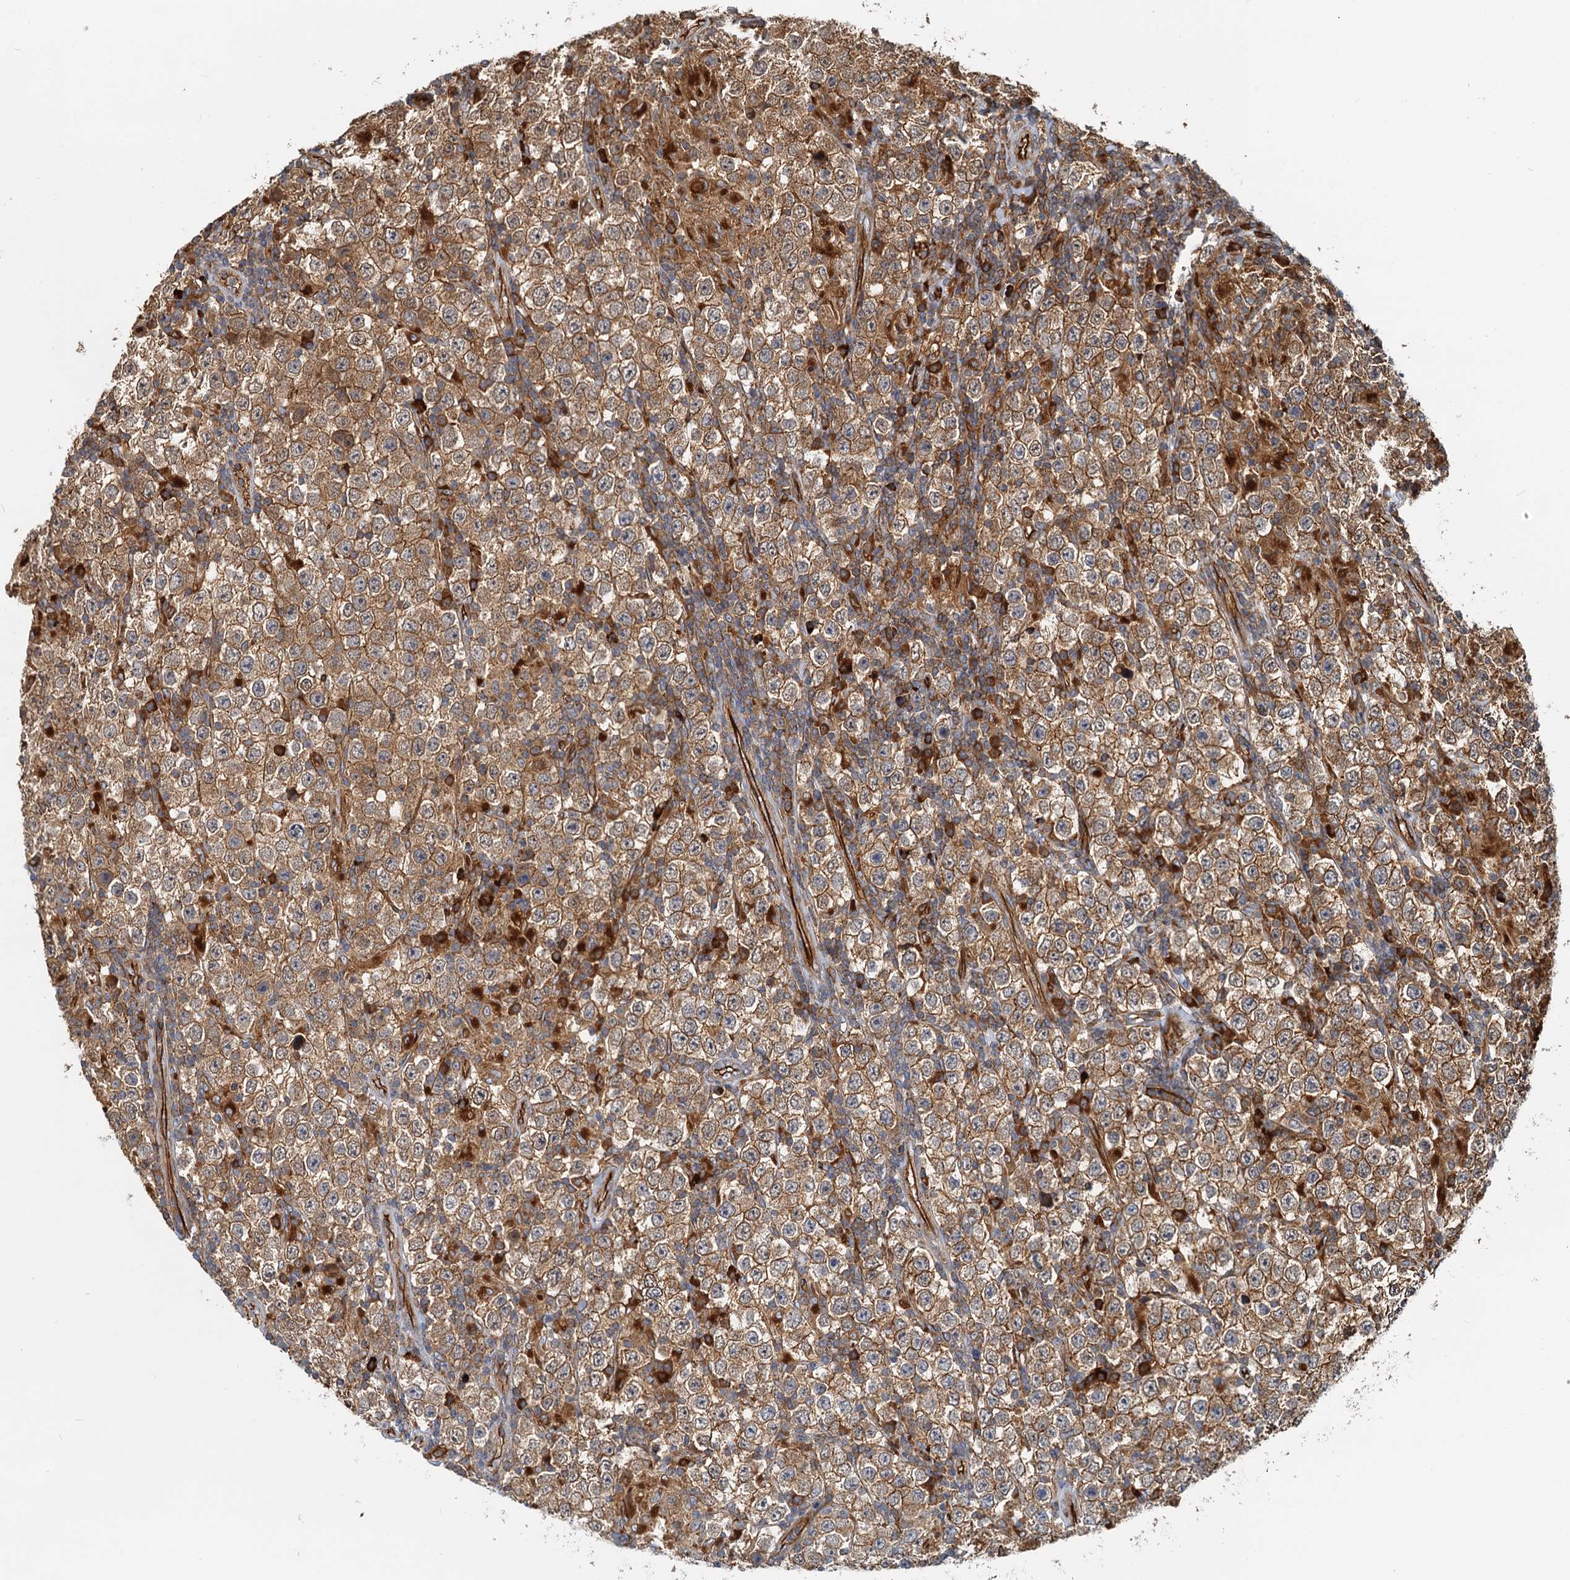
{"staining": {"intensity": "moderate", "quantity": ">75%", "location": "cytoplasmic/membranous"}, "tissue": "testis cancer", "cell_type": "Tumor cells", "image_type": "cancer", "snomed": [{"axis": "morphology", "description": "Normal tissue, NOS"}, {"axis": "morphology", "description": "Urothelial carcinoma, High grade"}, {"axis": "morphology", "description": "Seminoma, NOS"}, {"axis": "morphology", "description": "Carcinoma, Embryonal, NOS"}, {"axis": "topography", "description": "Urinary bladder"}, {"axis": "topography", "description": "Testis"}], "caption": "High-power microscopy captured an immunohistochemistry (IHC) histopathology image of testis cancer (embryonal carcinoma), revealing moderate cytoplasmic/membranous staining in about >75% of tumor cells. Nuclei are stained in blue.", "gene": "NIPAL3", "patient": {"sex": "male", "age": 41}}